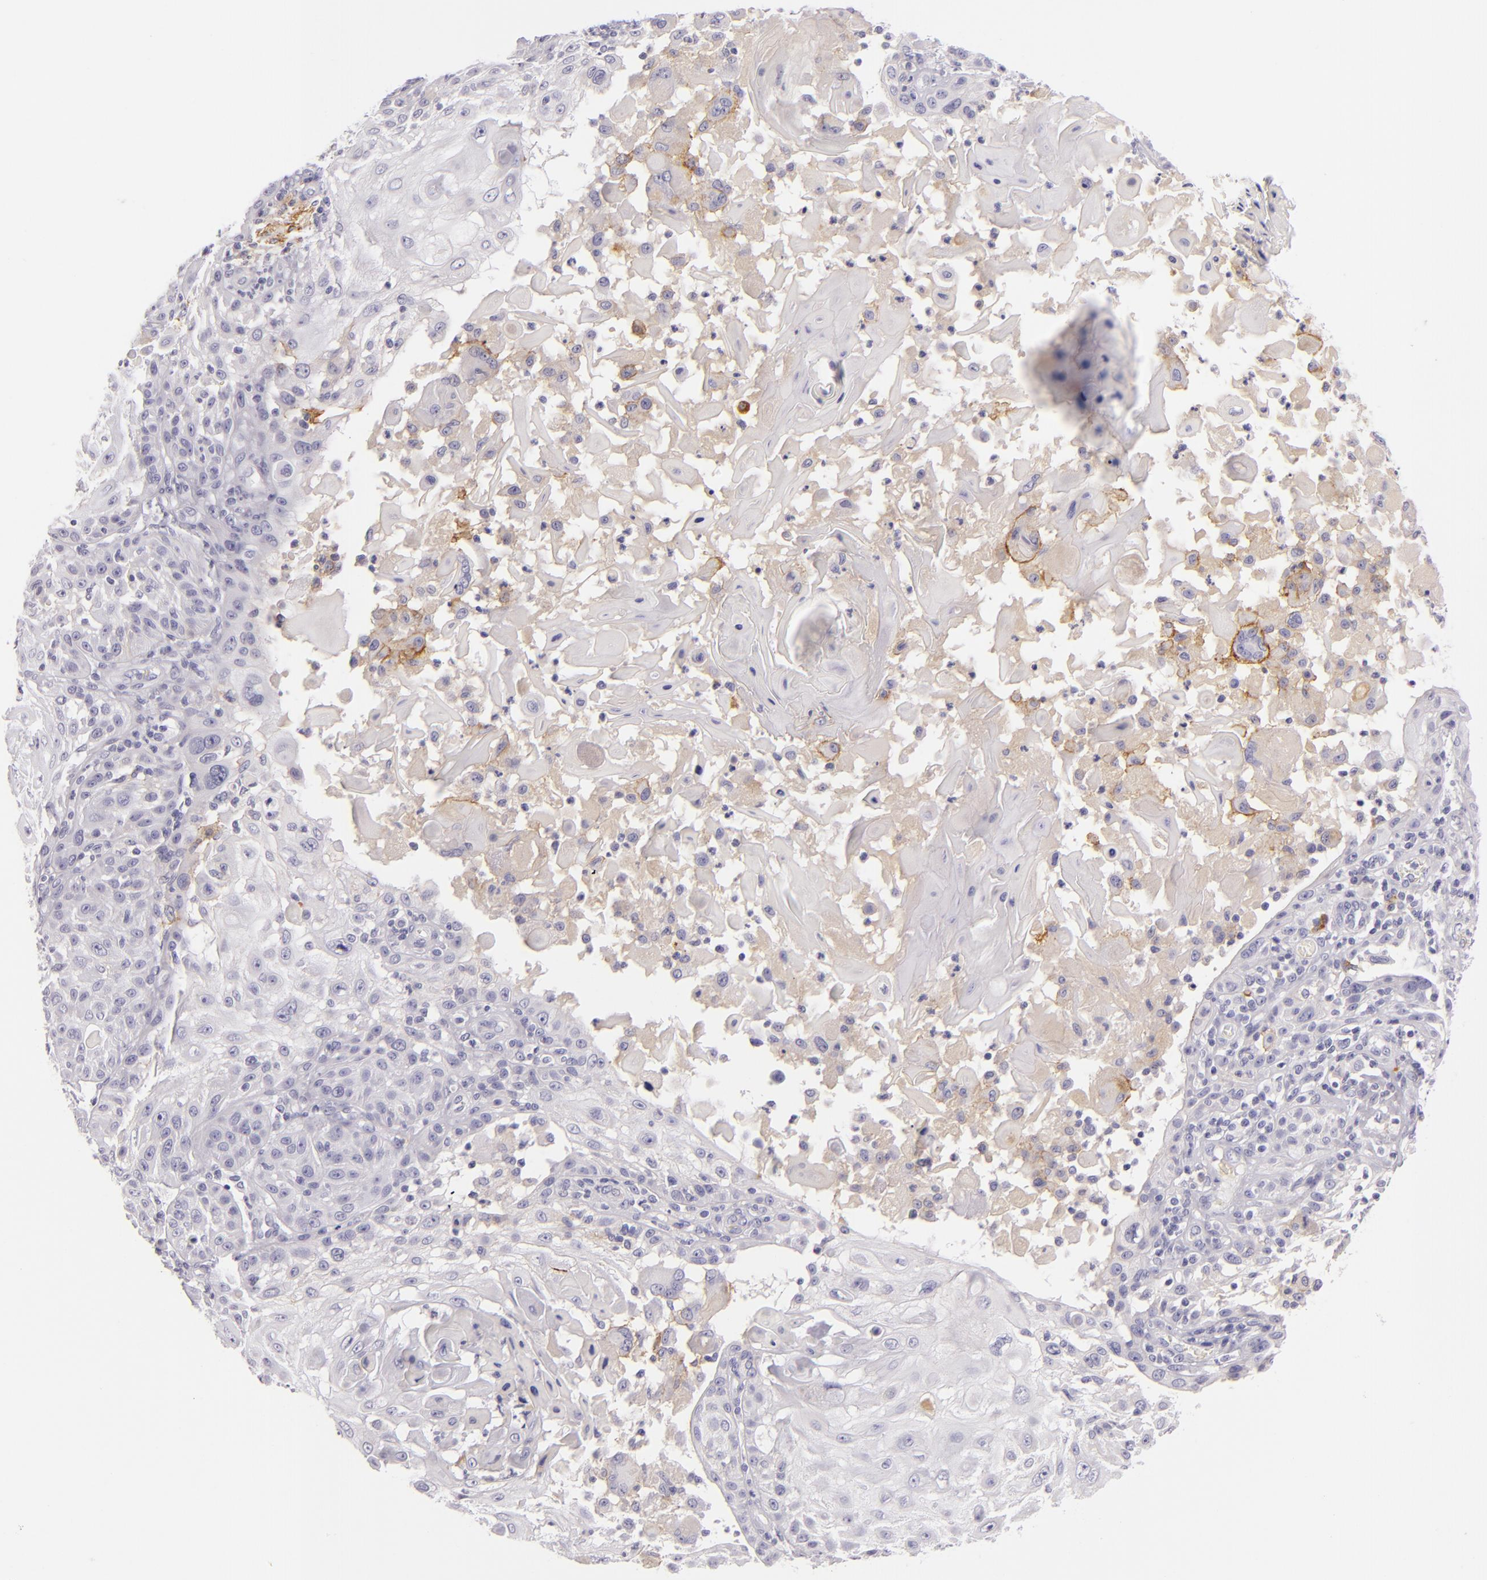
{"staining": {"intensity": "negative", "quantity": "none", "location": "none"}, "tissue": "skin cancer", "cell_type": "Tumor cells", "image_type": "cancer", "snomed": [{"axis": "morphology", "description": "Squamous cell carcinoma, NOS"}, {"axis": "topography", "description": "Skin"}], "caption": "Immunohistochemistry (IHC) of human skin cancer (squamous cell carcinoma) displays no staining in tumor cells.", "gene": "ICAM1", "patient": {"sex": "female", "age": 89}}